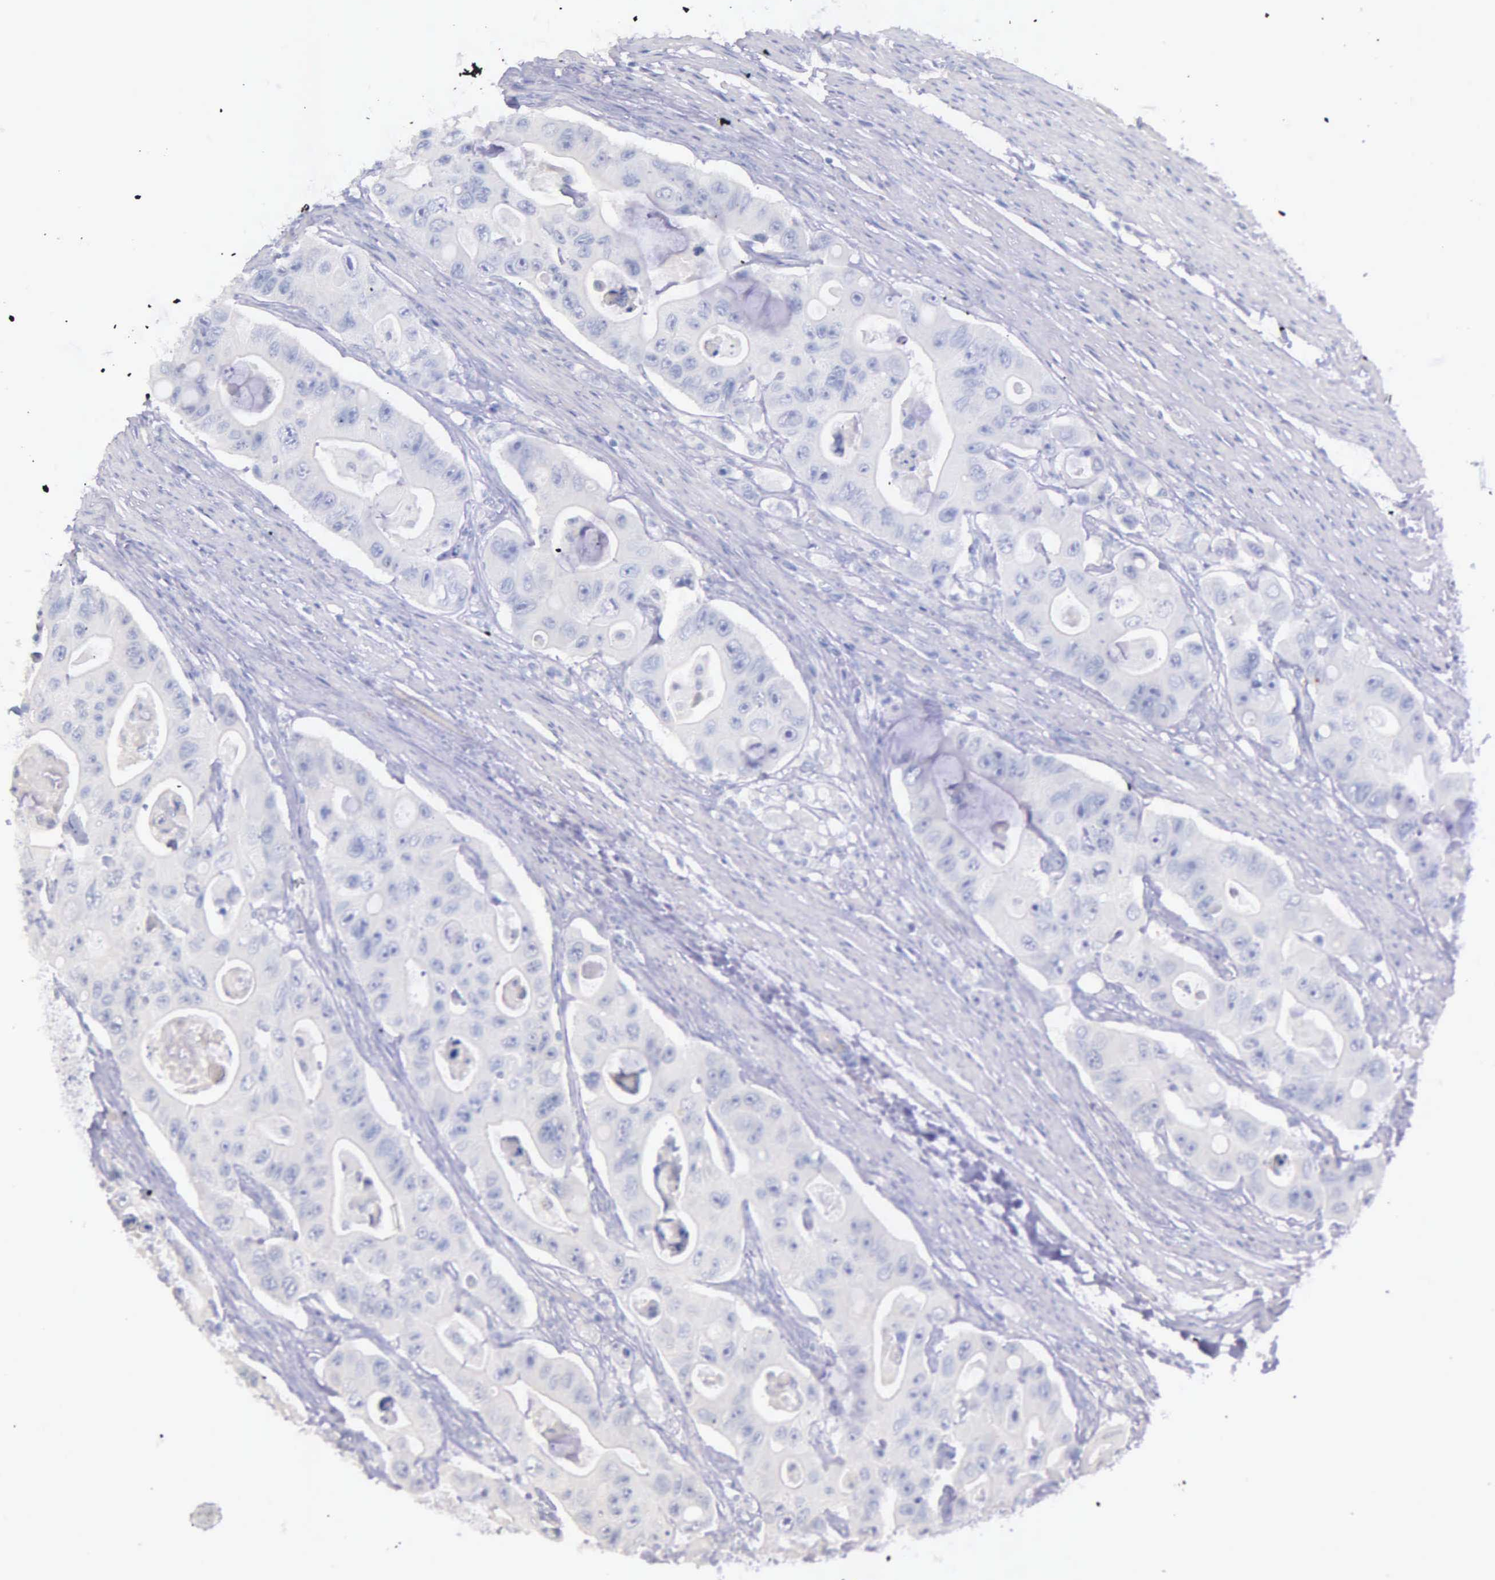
{"staining": {"intensity": "negative", "quantity": "none", "location": "none"}, "tissue": "colorectal cancer", "cell_type": "Tumor cells", "image_type": "cancer", "snomed": [{"axis": "morphology", "description": "Adenocarcinoma, NOS"}, {"axis": "topography", "description": "Colon"}], "caption": "High magnification brightfield microscopy of colorectal cancer (adenocarcinoma) stained with DAB (brown) and counterstained with hematoxylin (blue): tumor cells show no significant positivity. The staining is performed using DAB (3,3'-diaminobenzidine) brown chromogen with nuclei counter-stained in using hematoxylin.", "gene": "THSD7A", "patient": {"sex": "female", "age": 46}}